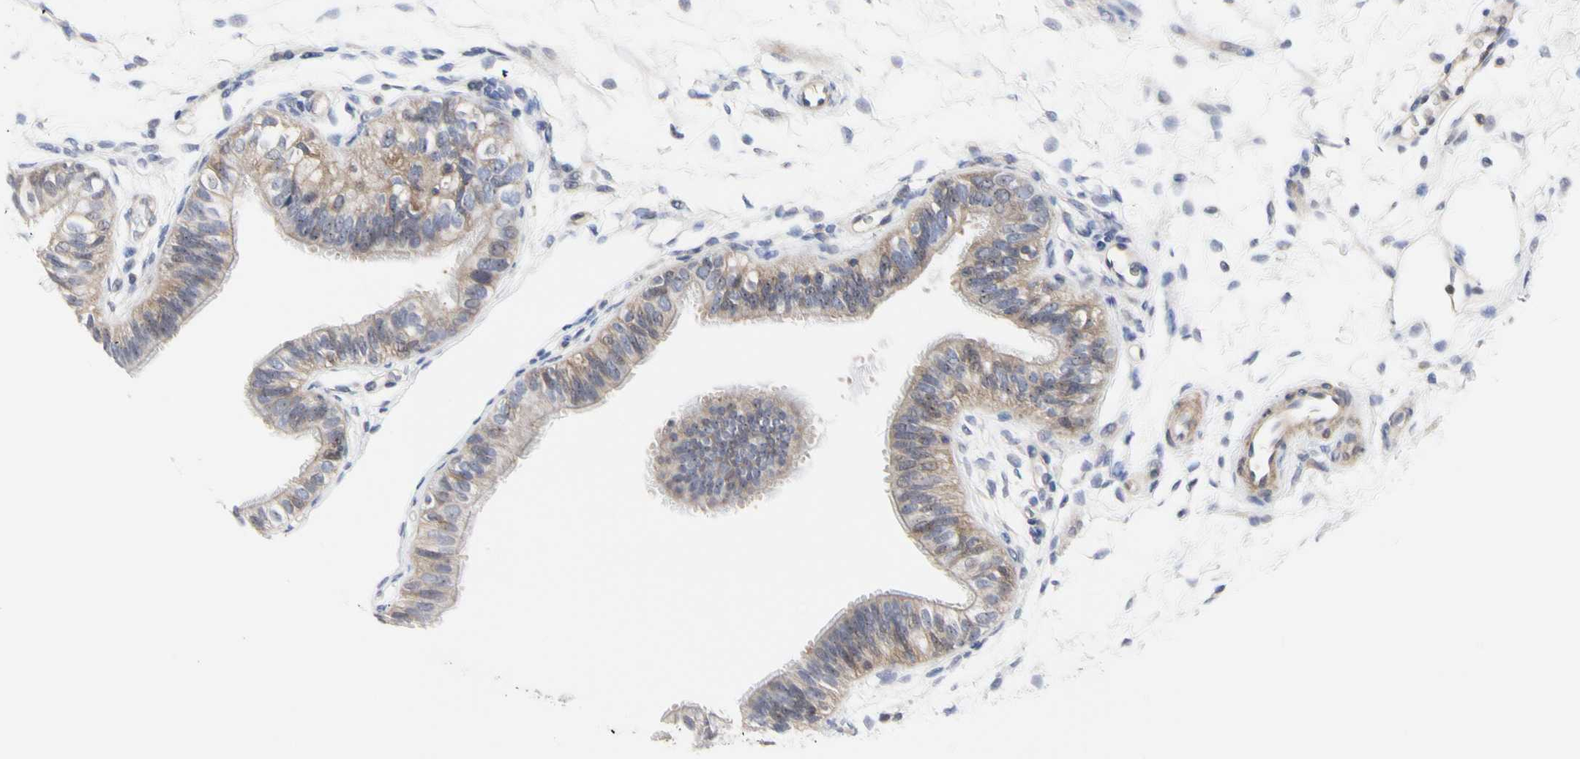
{"staining": {"intensity": "weak", "quantity": "25%-75%", "location": "cytoplasmic/membranous"}, "tissue": "fallopian tube", "cell_type": "Glandular cells", "image_type": "normal", "snomed": [{"axis": "morphology", "description": "Normal tissue, NOS"}, {"axis": "morphology", "description": "Dermoid, NOS"}, {"axis": "topography", "description": "Fallopian tube"}], "caption": "Immunohistochemistry staining of benign fallopian tube, which exhibits low levels of weak cytoplasmic/membranous expression in about 25%-75% of glandular cells indicating weak cytoplasmic/membranous protein staining. The staining was performed using DAB (brown) for protein detection and nuclei were counterstained in hematoxylin (blue).", "gene": "SHANK2", "patient": {"sex": "female", "age": 33}}